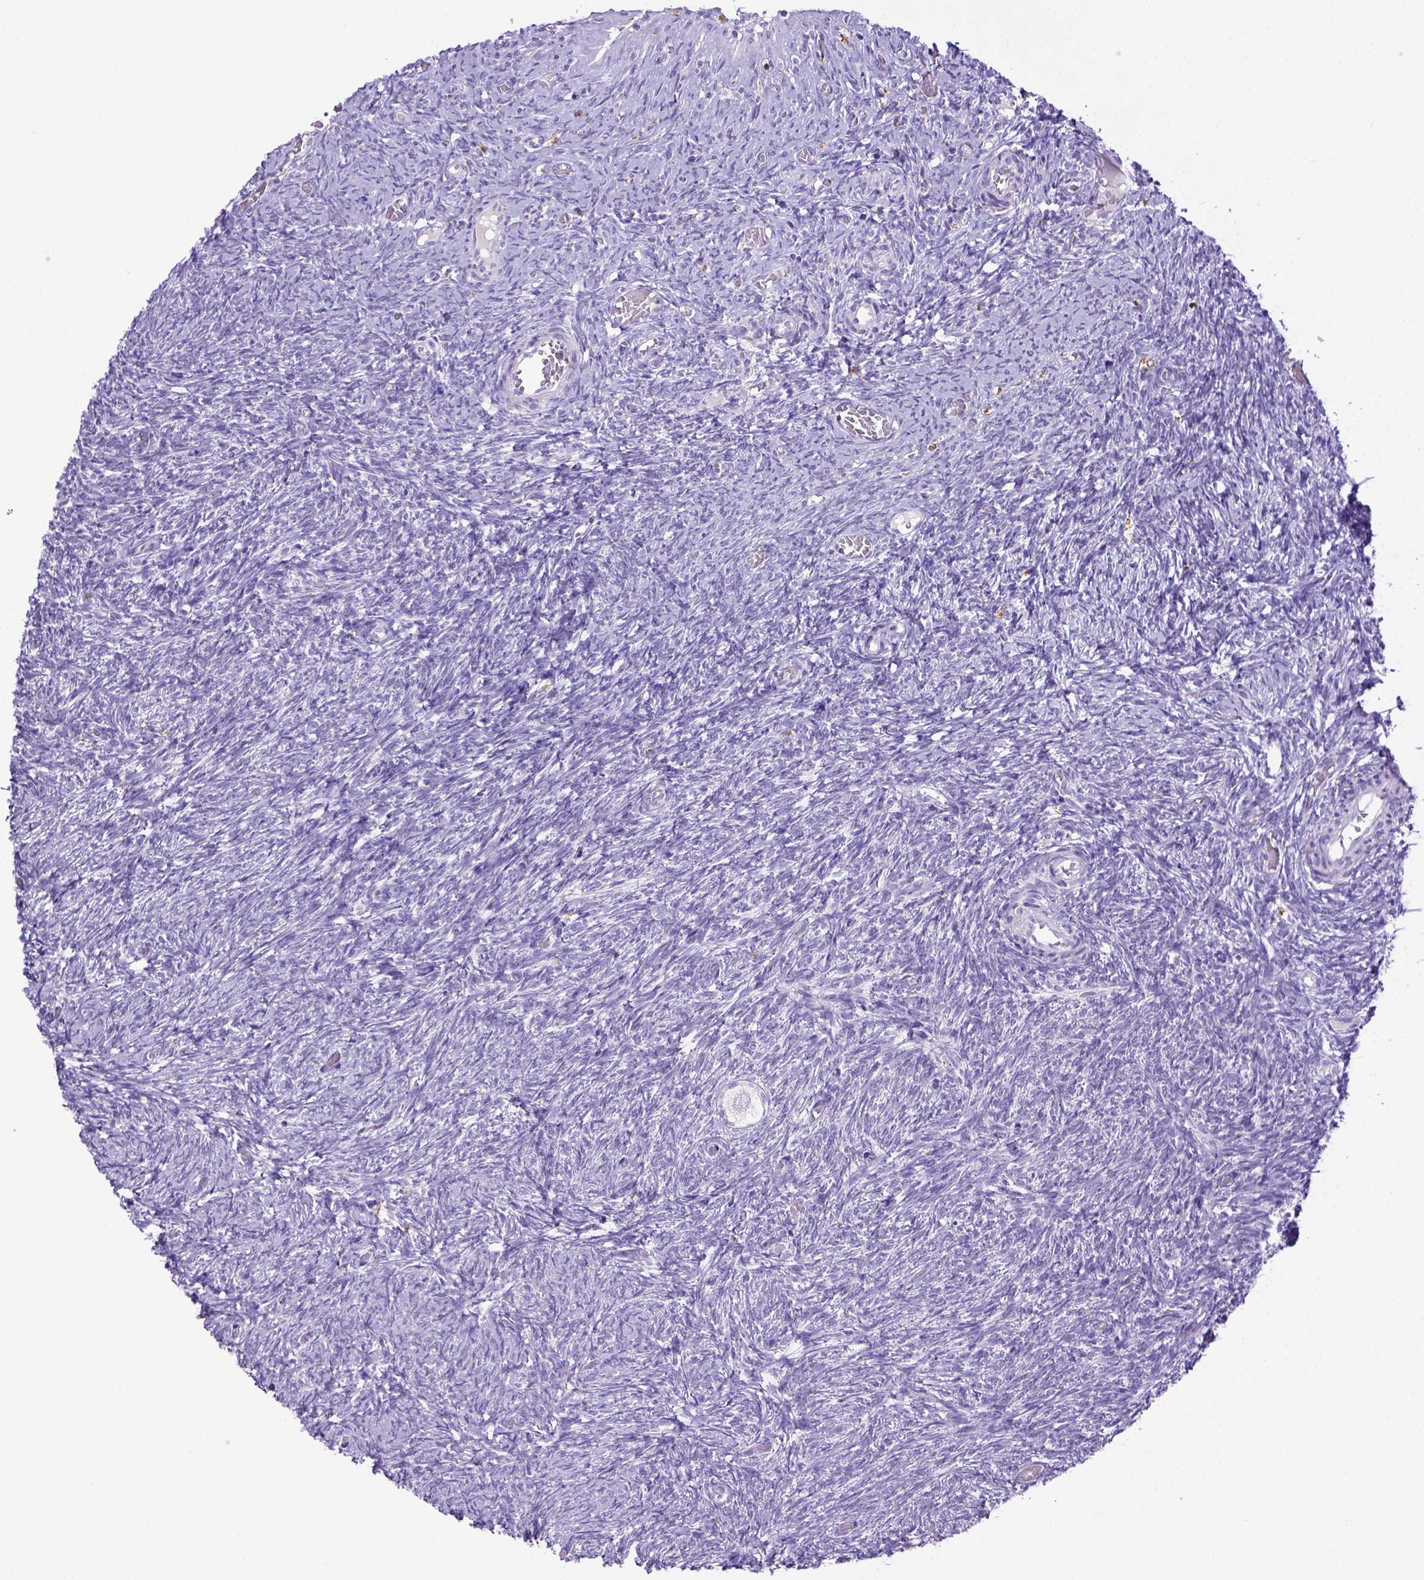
{"staining": {"intensity": "negative", "quantity": "none", "location": "none"}, "tissue": "ovary", "cell_type": "Follicle cells", "image_type": "normal", "snomed": [{"axis": "morphology", "description": "Normal tissue, NOS"}, {"axis": "topography", "description": "Ovary"}], "caption": "IHC histopathology image of benign ovary: ovary stained with DAB (3,3'-diaminobenzidine) shows no significant protein staining in follicle cells.", "gene": "CD68", "patient": {"sex": "female", "age": 39}}